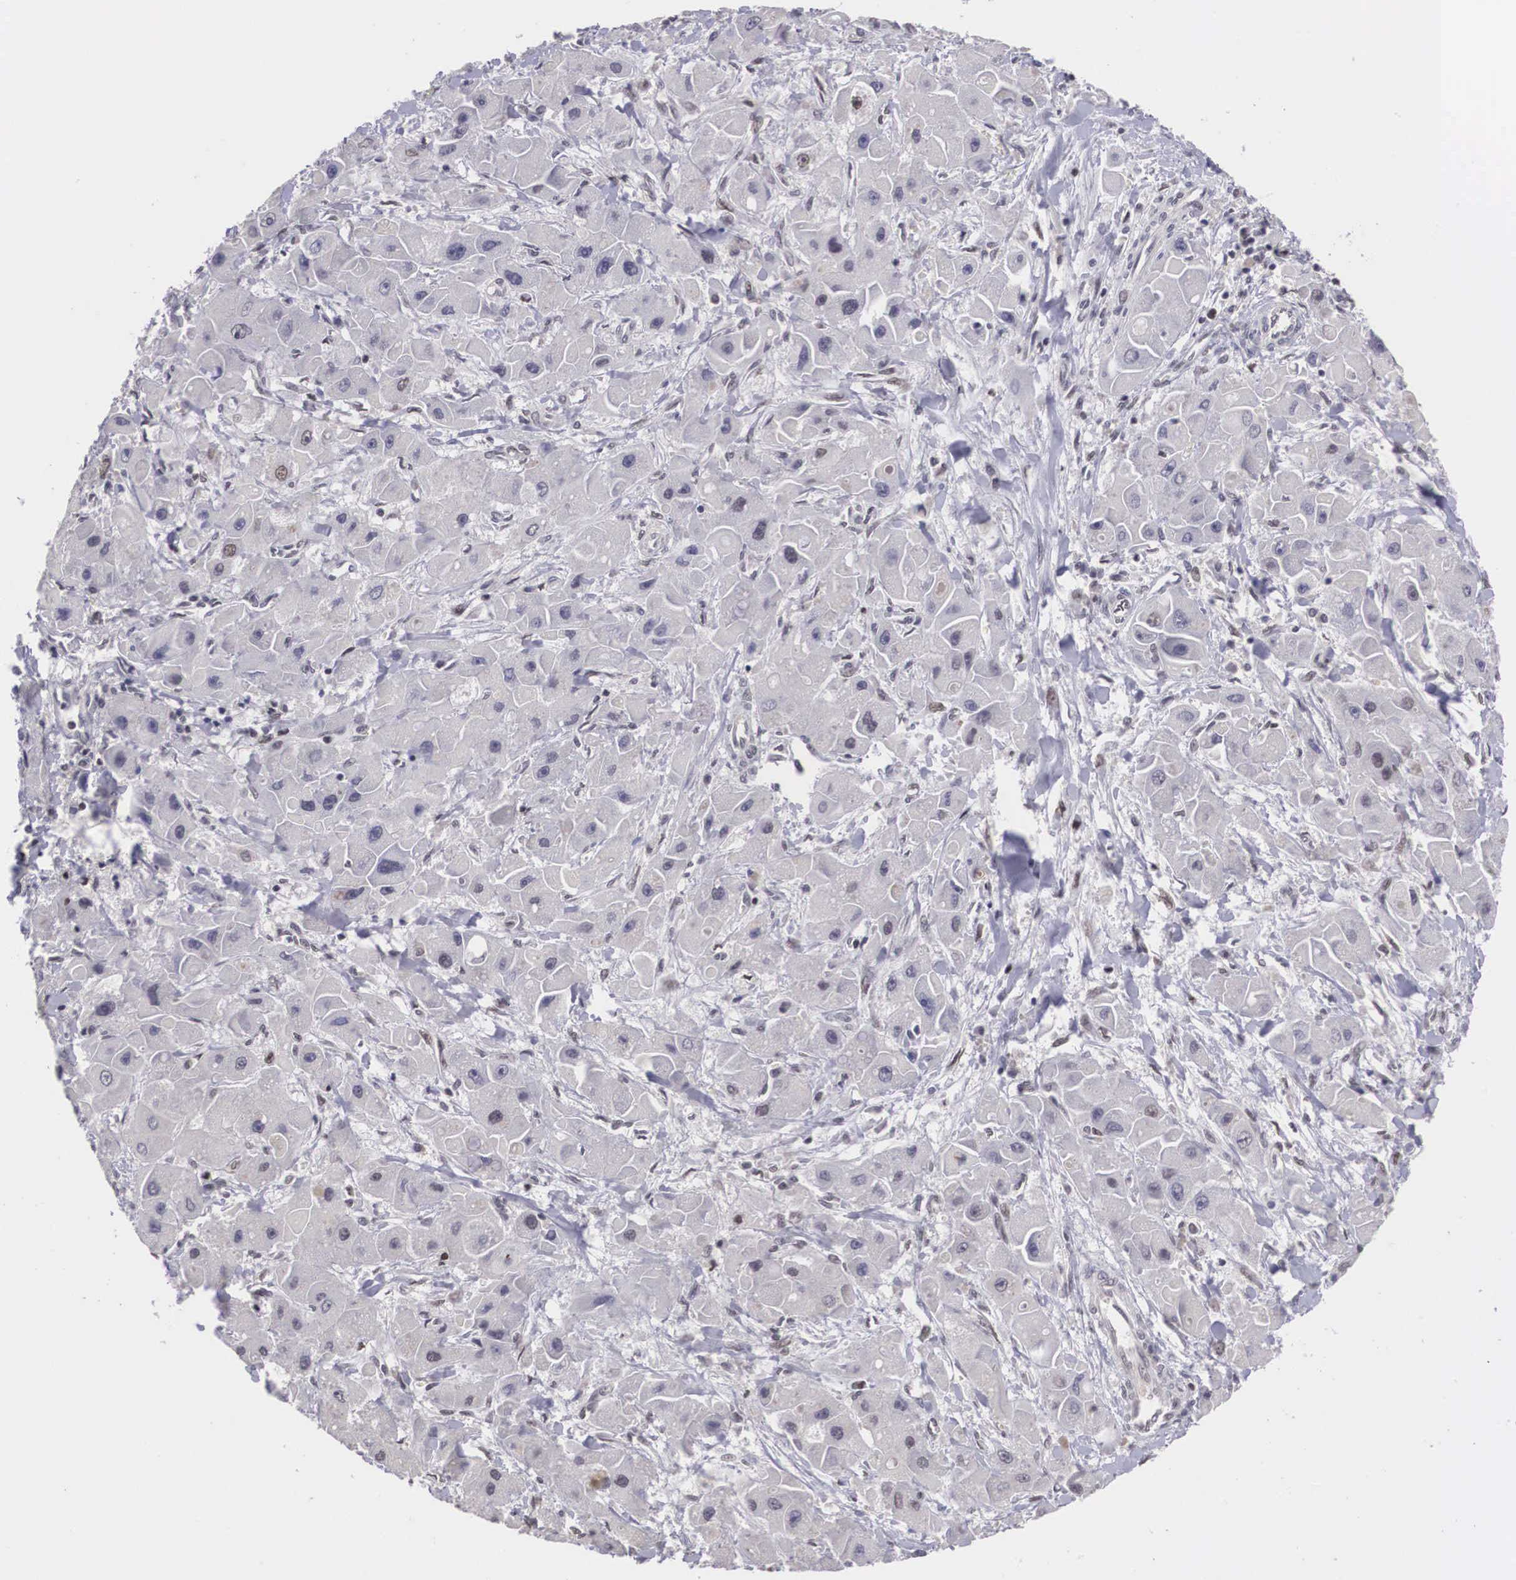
{"staining": {"intensity": "negative", "quantity": "none", "location": "none"}, "tissue": "liver cancer", "cell_type": "Tumor cells", "image_type": "cancer", "snomed": [{"axis": "morphology", "description": "Carcinoma, Hepatocellular, NOS"}, {"axis": "topography", "description": "Liver"}], "caption": "This is an immunohistochemistry (IHC) histopathology image of liver cancer (hepatocellular carcinoma). There is no staining in tumor cells.", "gene": "MORC2", "patient": {"sex": "male", "age": 24}}